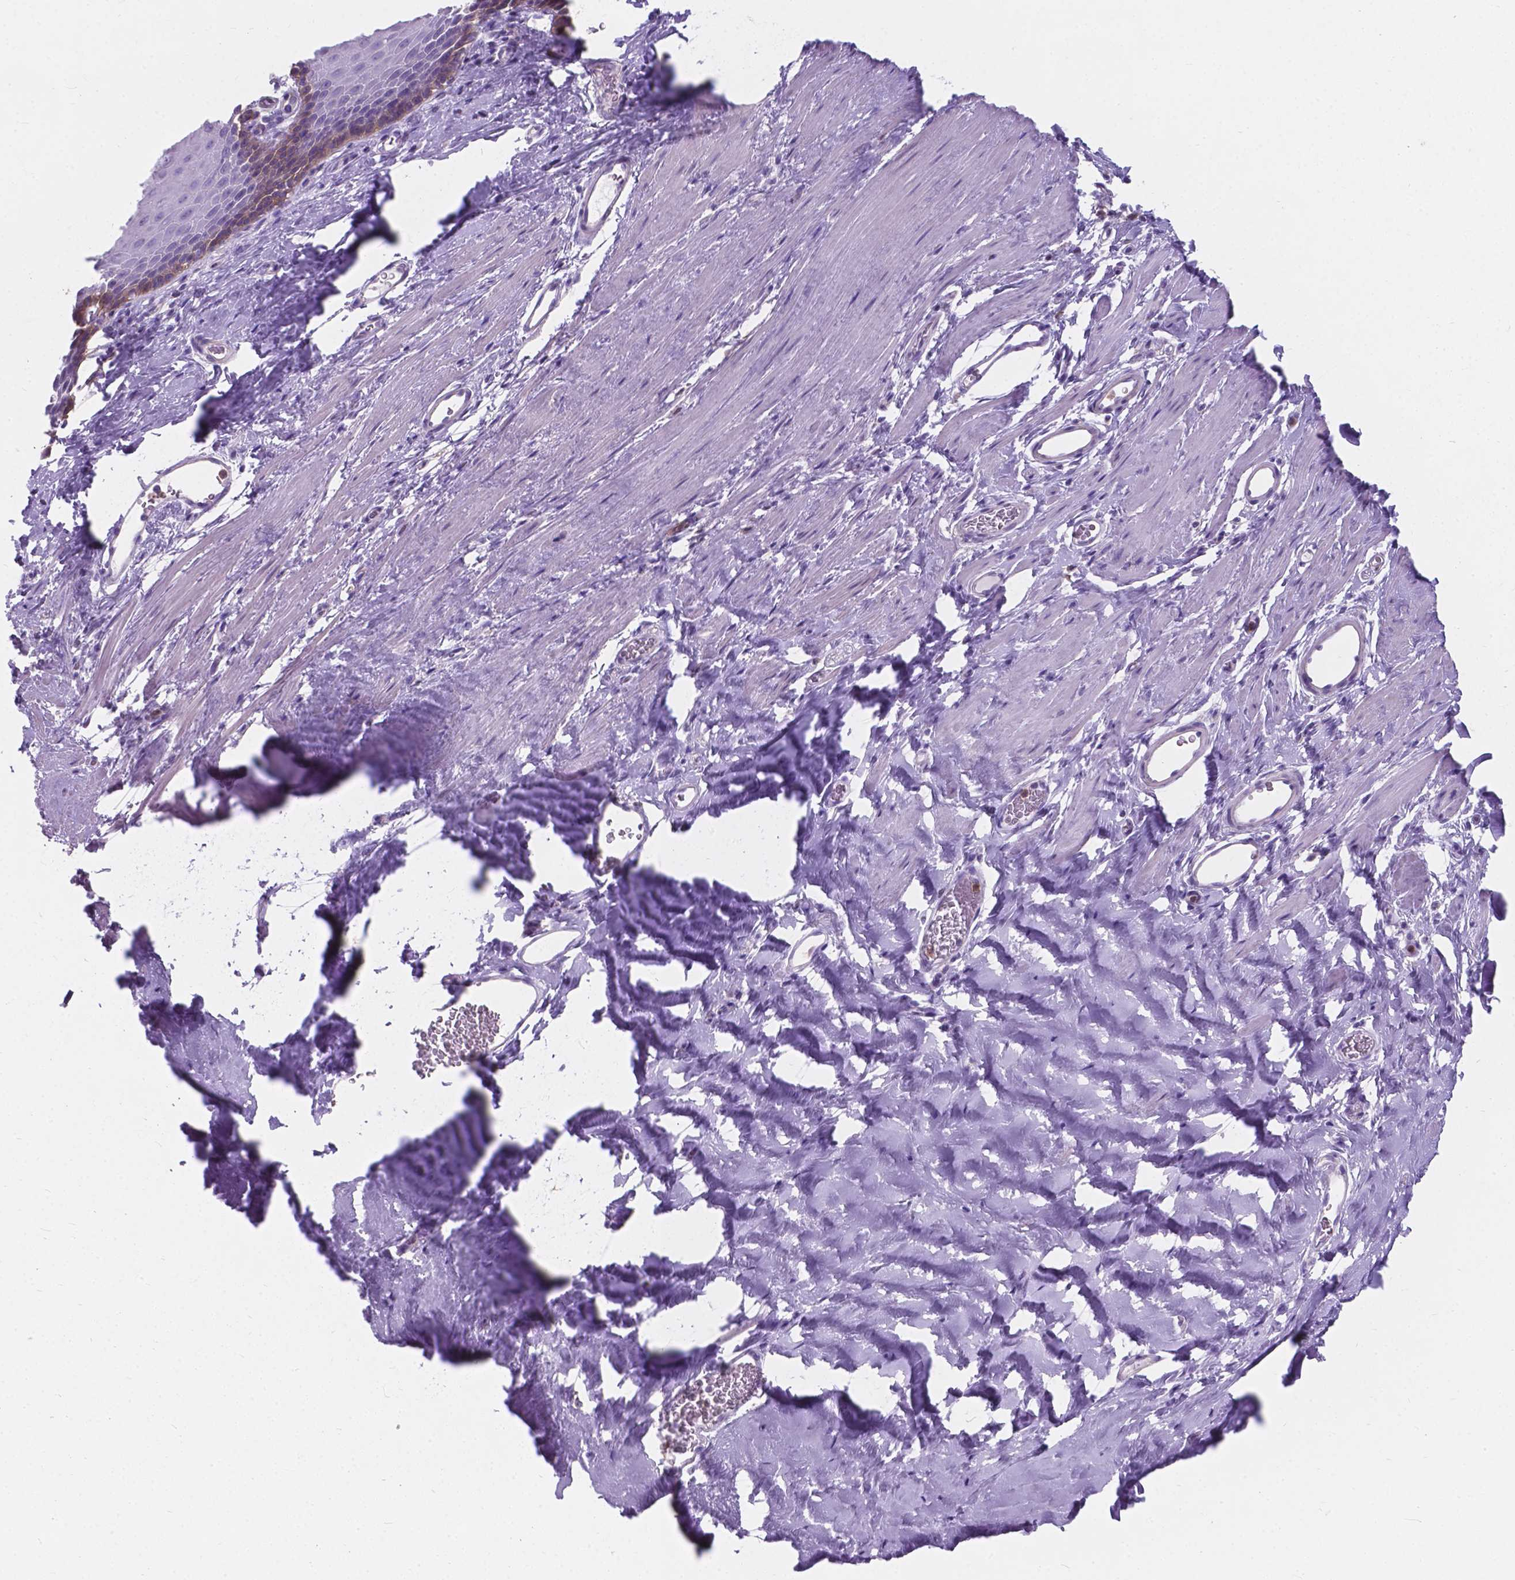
{"staining": {"intensity": "weak", "quantity": "<25%", "location": "cytoplasmic/membranous"}, "tissue": "esophagus", "cell_type": "Squamous epithelial cells", "image_type": "normal", "snomed": [{"axis": "morphology", "description": "Normal tissue, NOS"}, {"axis": "topography", "description": "Esophagus"}], "caption": "High magnification brightfield microscopy of normal esophagus stained with DAB (3,3'-diaminobenzidine) (brown) and counterstained with hematoxylin (blue): squamous epithelial cells show no significant staining. Nuclei are stained in blue.", "gene": "KIAA0040", "patient": {"sex": "male", "age": 64}}